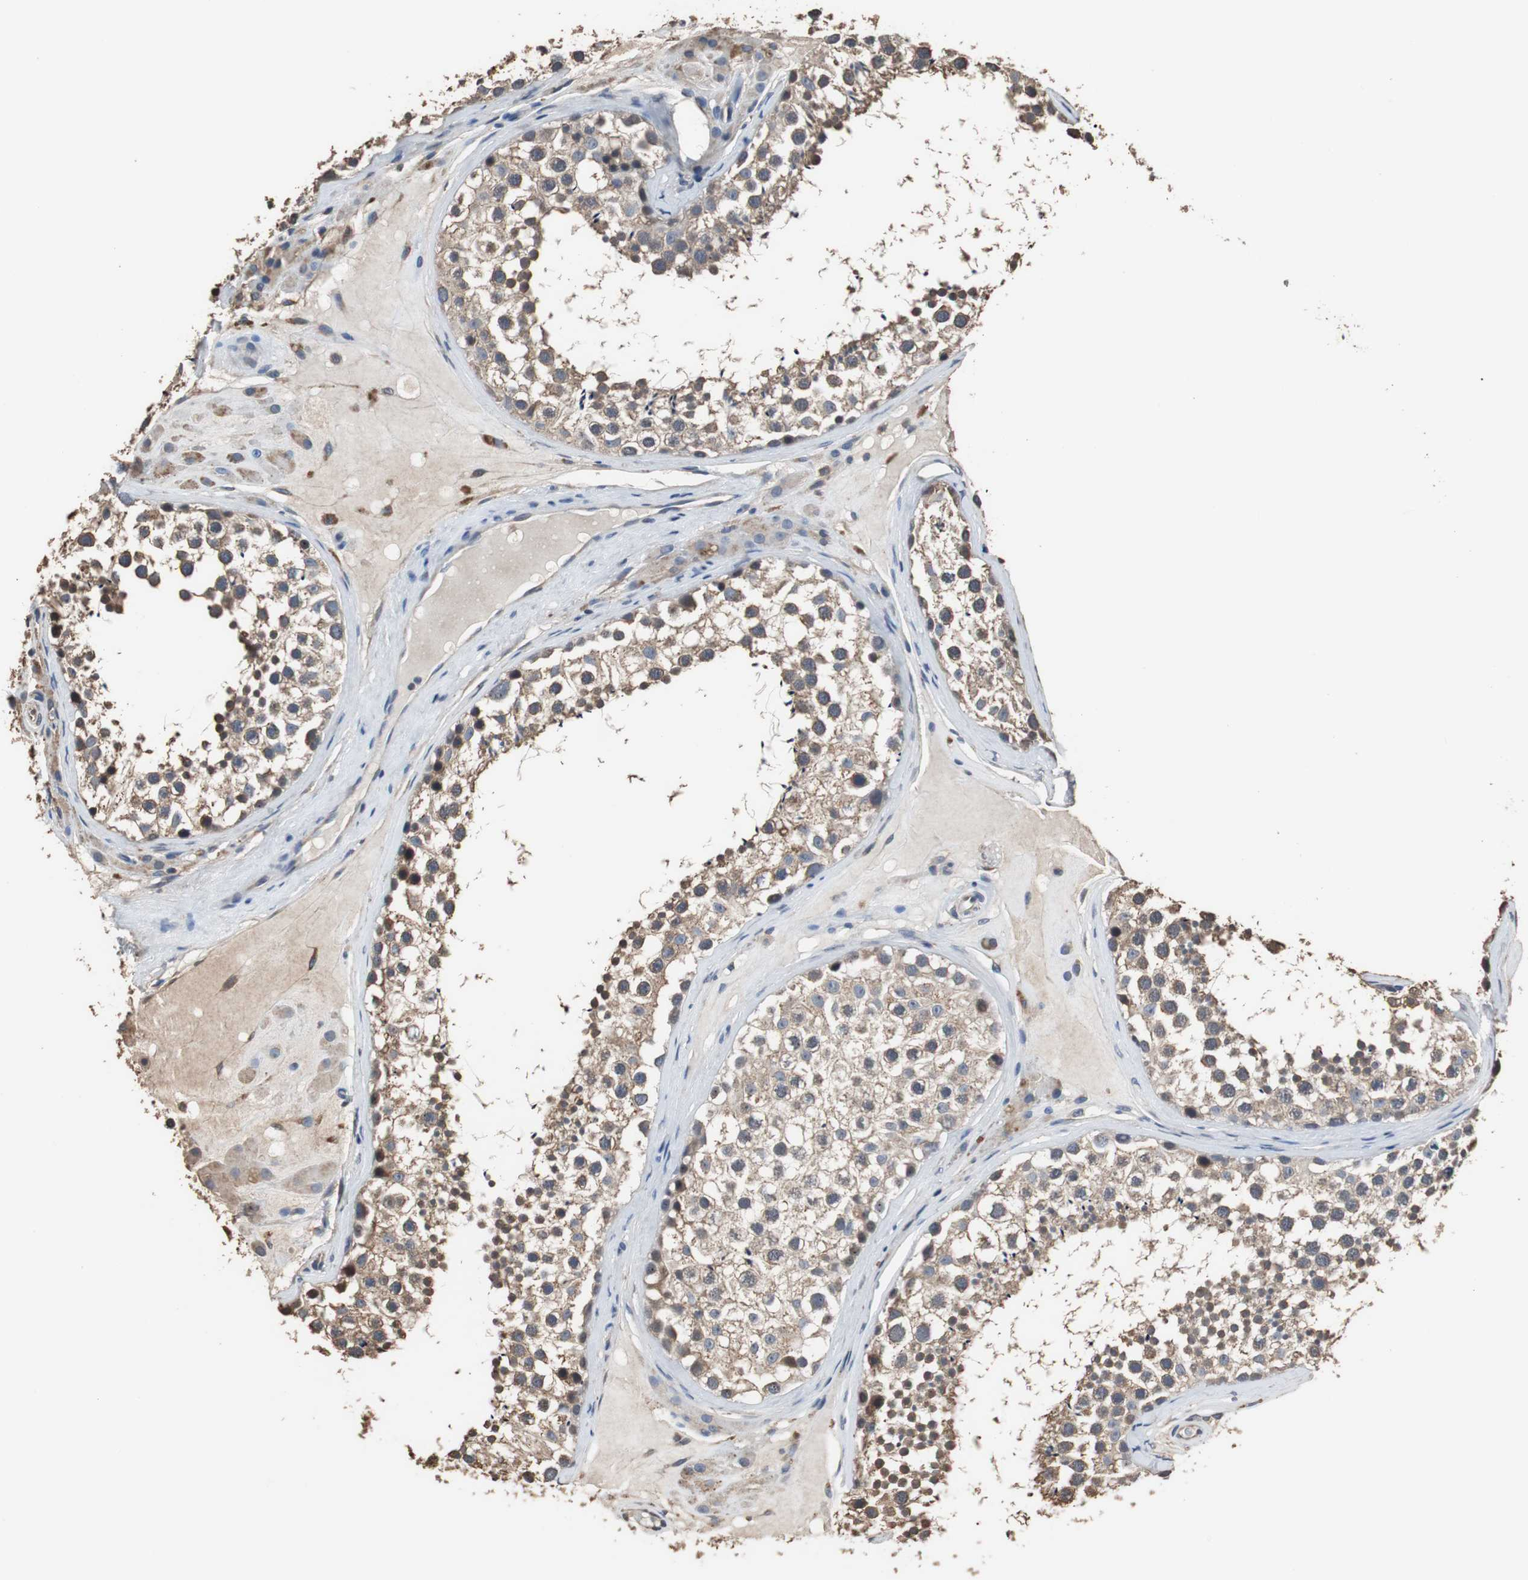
{"staining": {"intensity": "weak", "quantity": ">75%", "location": "cytoplasmic/membranous"}, "tissue": "testis", "cell_type": "Cells in seminiferous ducts", "image_type": "normal", "snomed": [{"axis": "morphology", "description": "Normal tissue, NOS"}, {"axis": "topography", "description": "Testis"}], "caption": "Immunohistochemical staining of unremarkable human testis exhibits weak cytoplasmic/membranous protein expression in about >75% of cells in seminiferous ducts. The staining was performed using DAB to visualize the protein expression in brown, while the nuclei were stained in blue with hematoxylin (Magnification: 20x).", "gene": "SCIMP", "patient": {"sex": "male", "age": 46}}